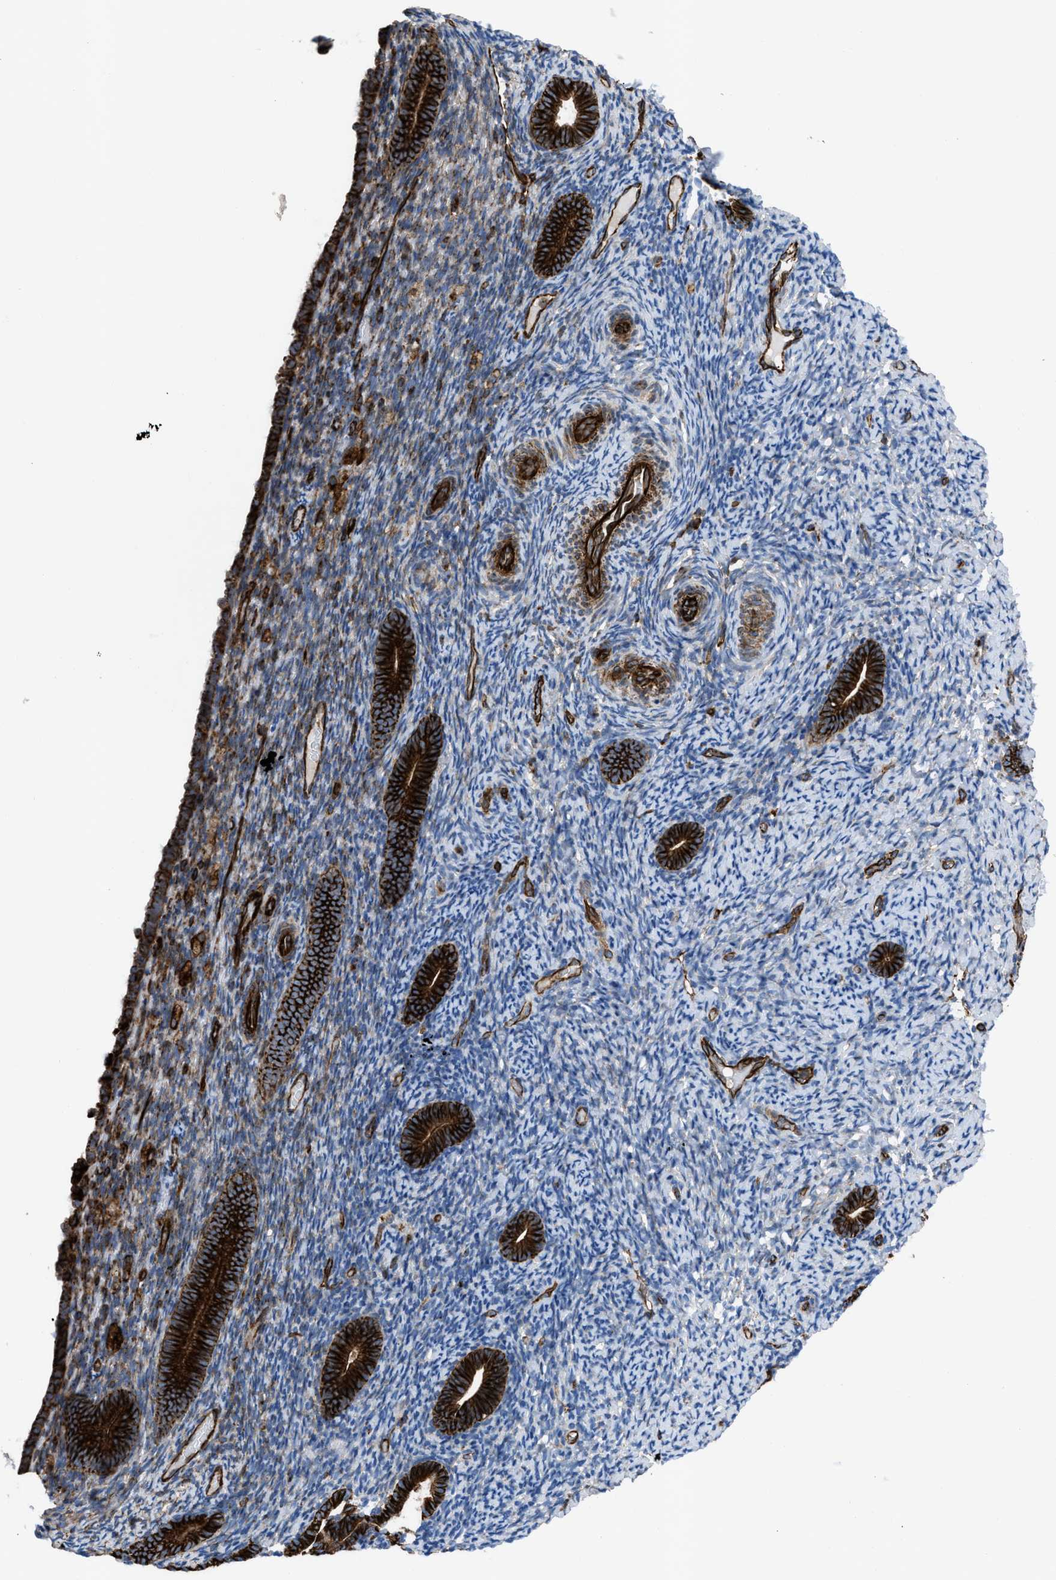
{"staining": {"intensity": "weak", "quantity": "25%-75%", "location": "cytoplasmic/membranous"}, "tissue": "endometrium", "cell_type": "Cells in endometrial stroma", "image_type": "normal", "snomed": [{"axis": "morphology", "description": "Normal tissue, NOS"}, {"axis": "topography", "description": "Endometrium"}], "caption": "This image reveals immunohistochemistry staining of unremarkable endometrium, with low weak cytoplasmic/membranous expression in approximately 25%-75% of cells in endometrial stroma.", "gene": "PTPRE", "patient": {"sex": "female", "age": 51}}